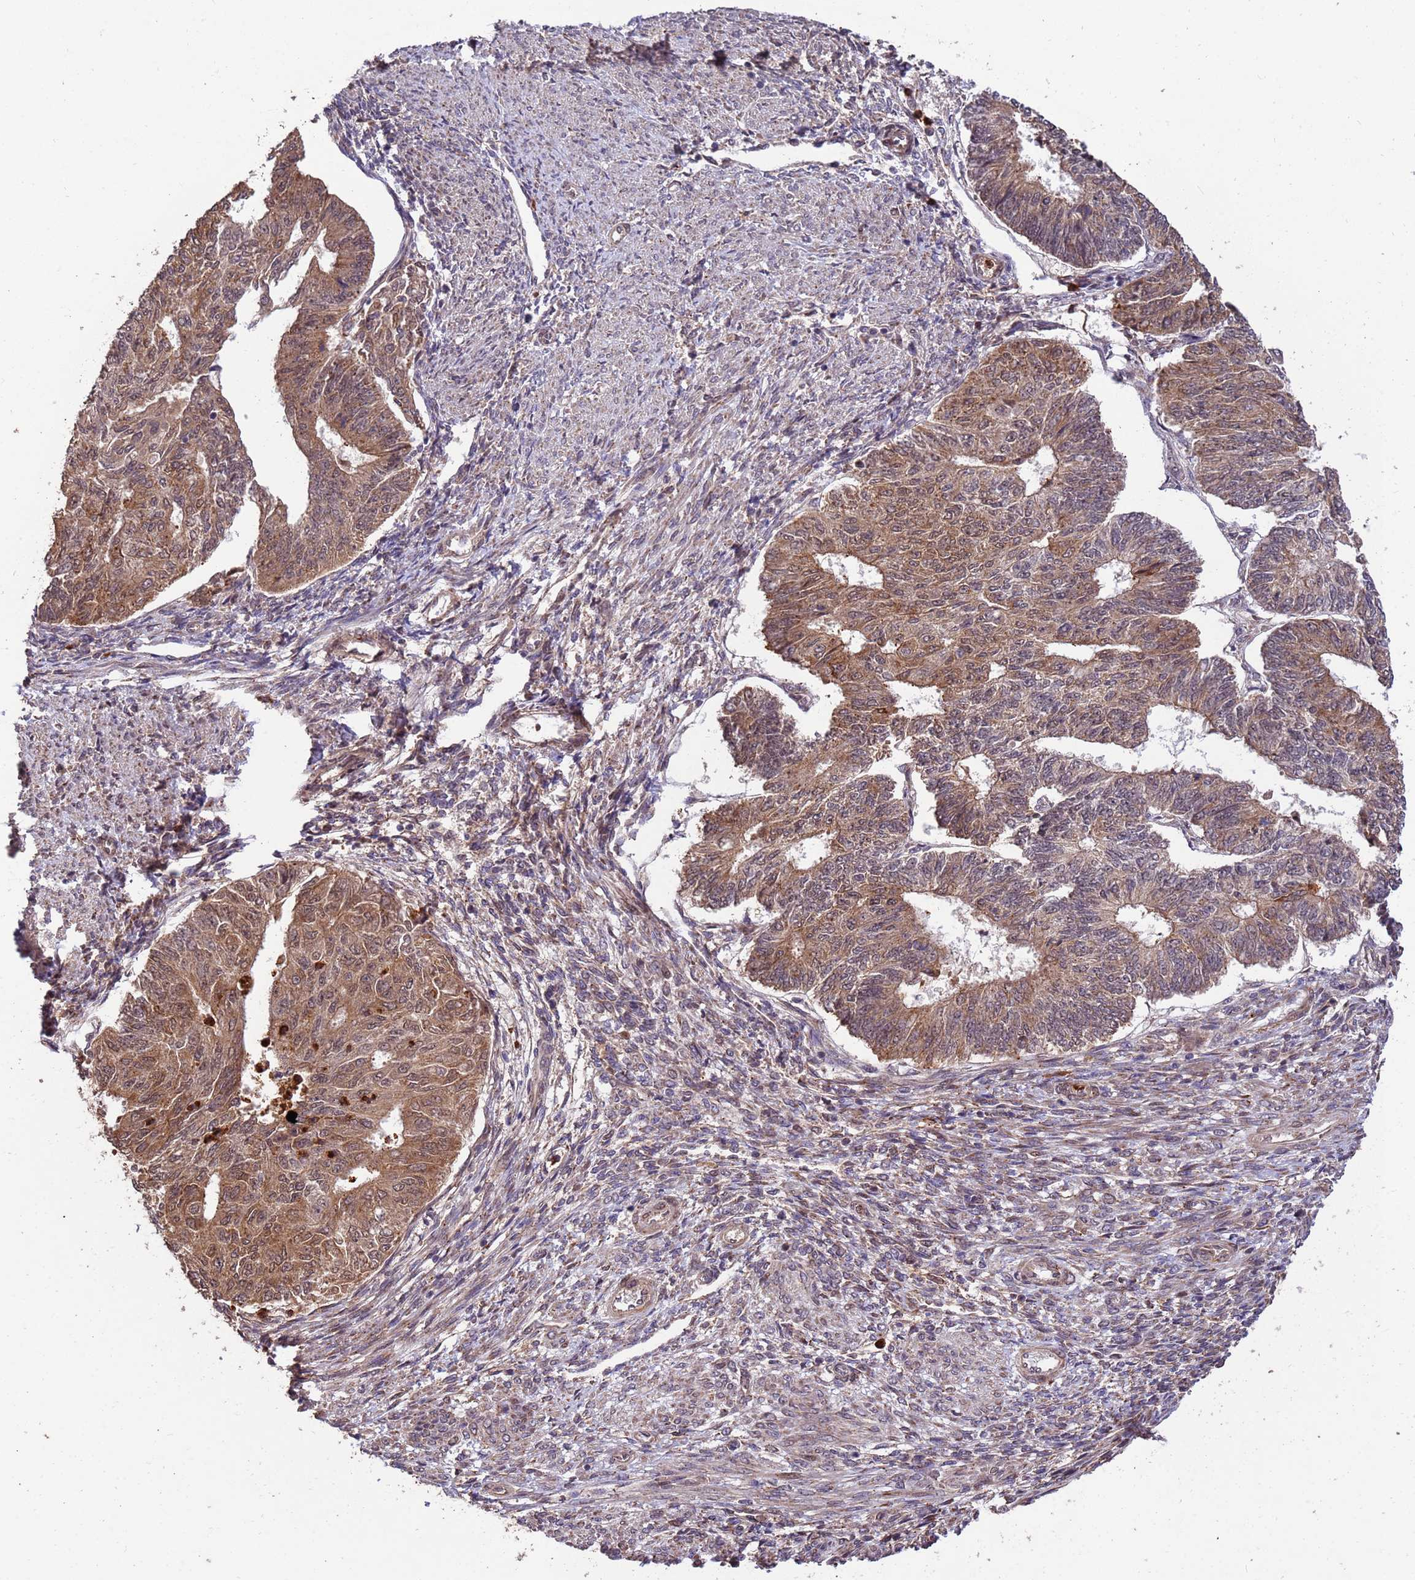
{"staining": {"intensity": "moderate", "quantity": ">75%", "location": "cytoplasmic/membranous,nuclear"}, "tissue": "endometrial cancer", "cell_type": "Tumor cells", "image_type": "cancer", "snomed": [{"axis": "morphology", "description": "Adenocarcinoma, NOS"}, {"axis": "topography", "description": "Endometrium"}], "caption": "This micrograph reveals adenocarcinoma (endometrial) stained with immunohistochemistry to label a protein in brown. The cytoplasmic/membranous and nuclear of tumor cells show moderate positivity for the protein. Nuclei are counter-stained blue.", "gene": "ZNF619", "patient": {"sex": "female", "age": 32}}